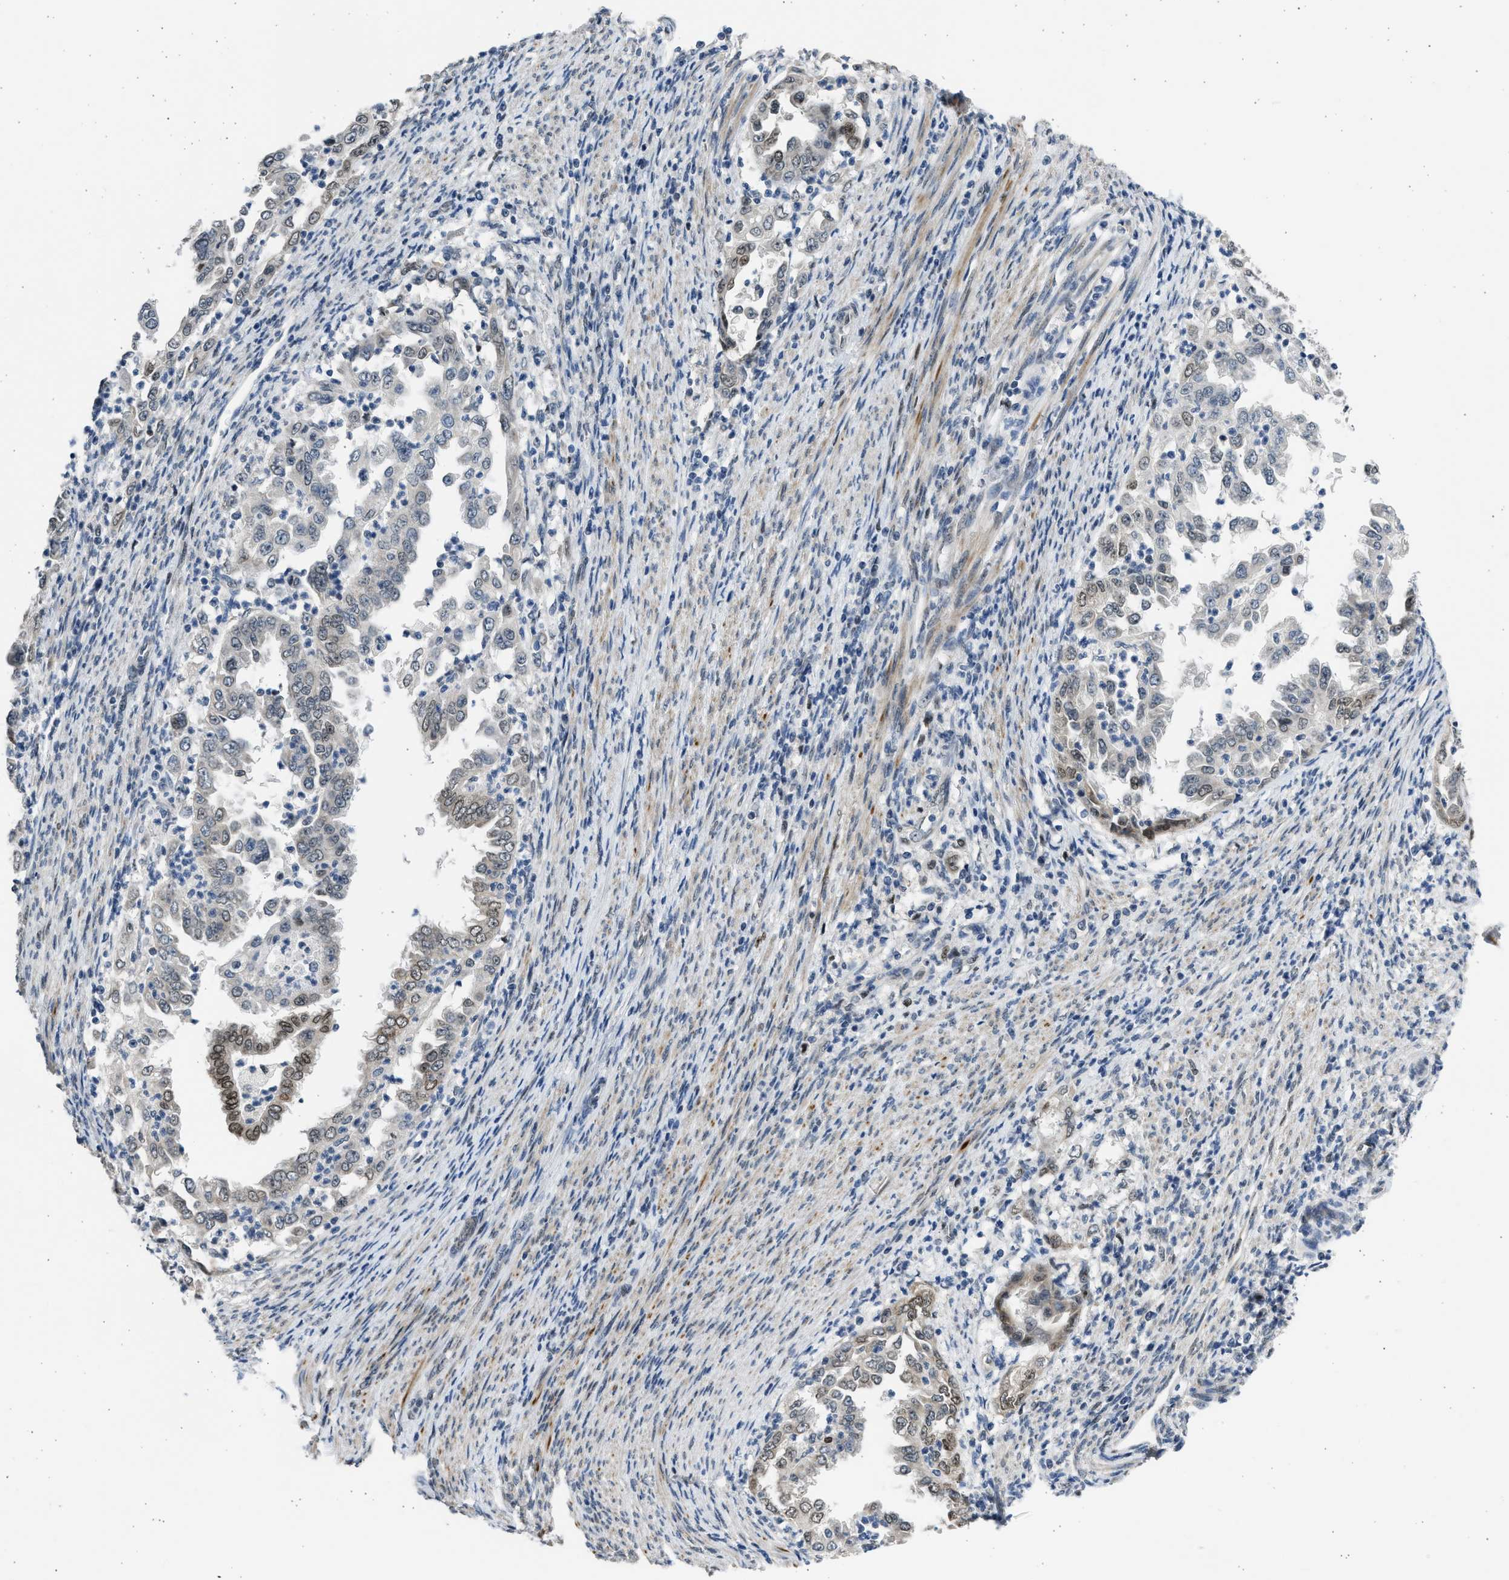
{"staining": {"intensity": "moderate", "quantity": "25%-75%", "location": "nuclear"}, "tissue": "endometrial cancer", "cell_type": "Tumor cells", "image_type": "cancer", "snomed": [{"axis": "morphology", "description": "Adenocarcinoma, NOS"}, {"axis": "topography", "description": "Endometrium"}], "caption": "The immunohistochemical stain shows moderate nuclear expression in tumor cells of endometrial cancer tissue.", "gene": "HMGN3", "patient": {"sex": "female", "age": 85}}